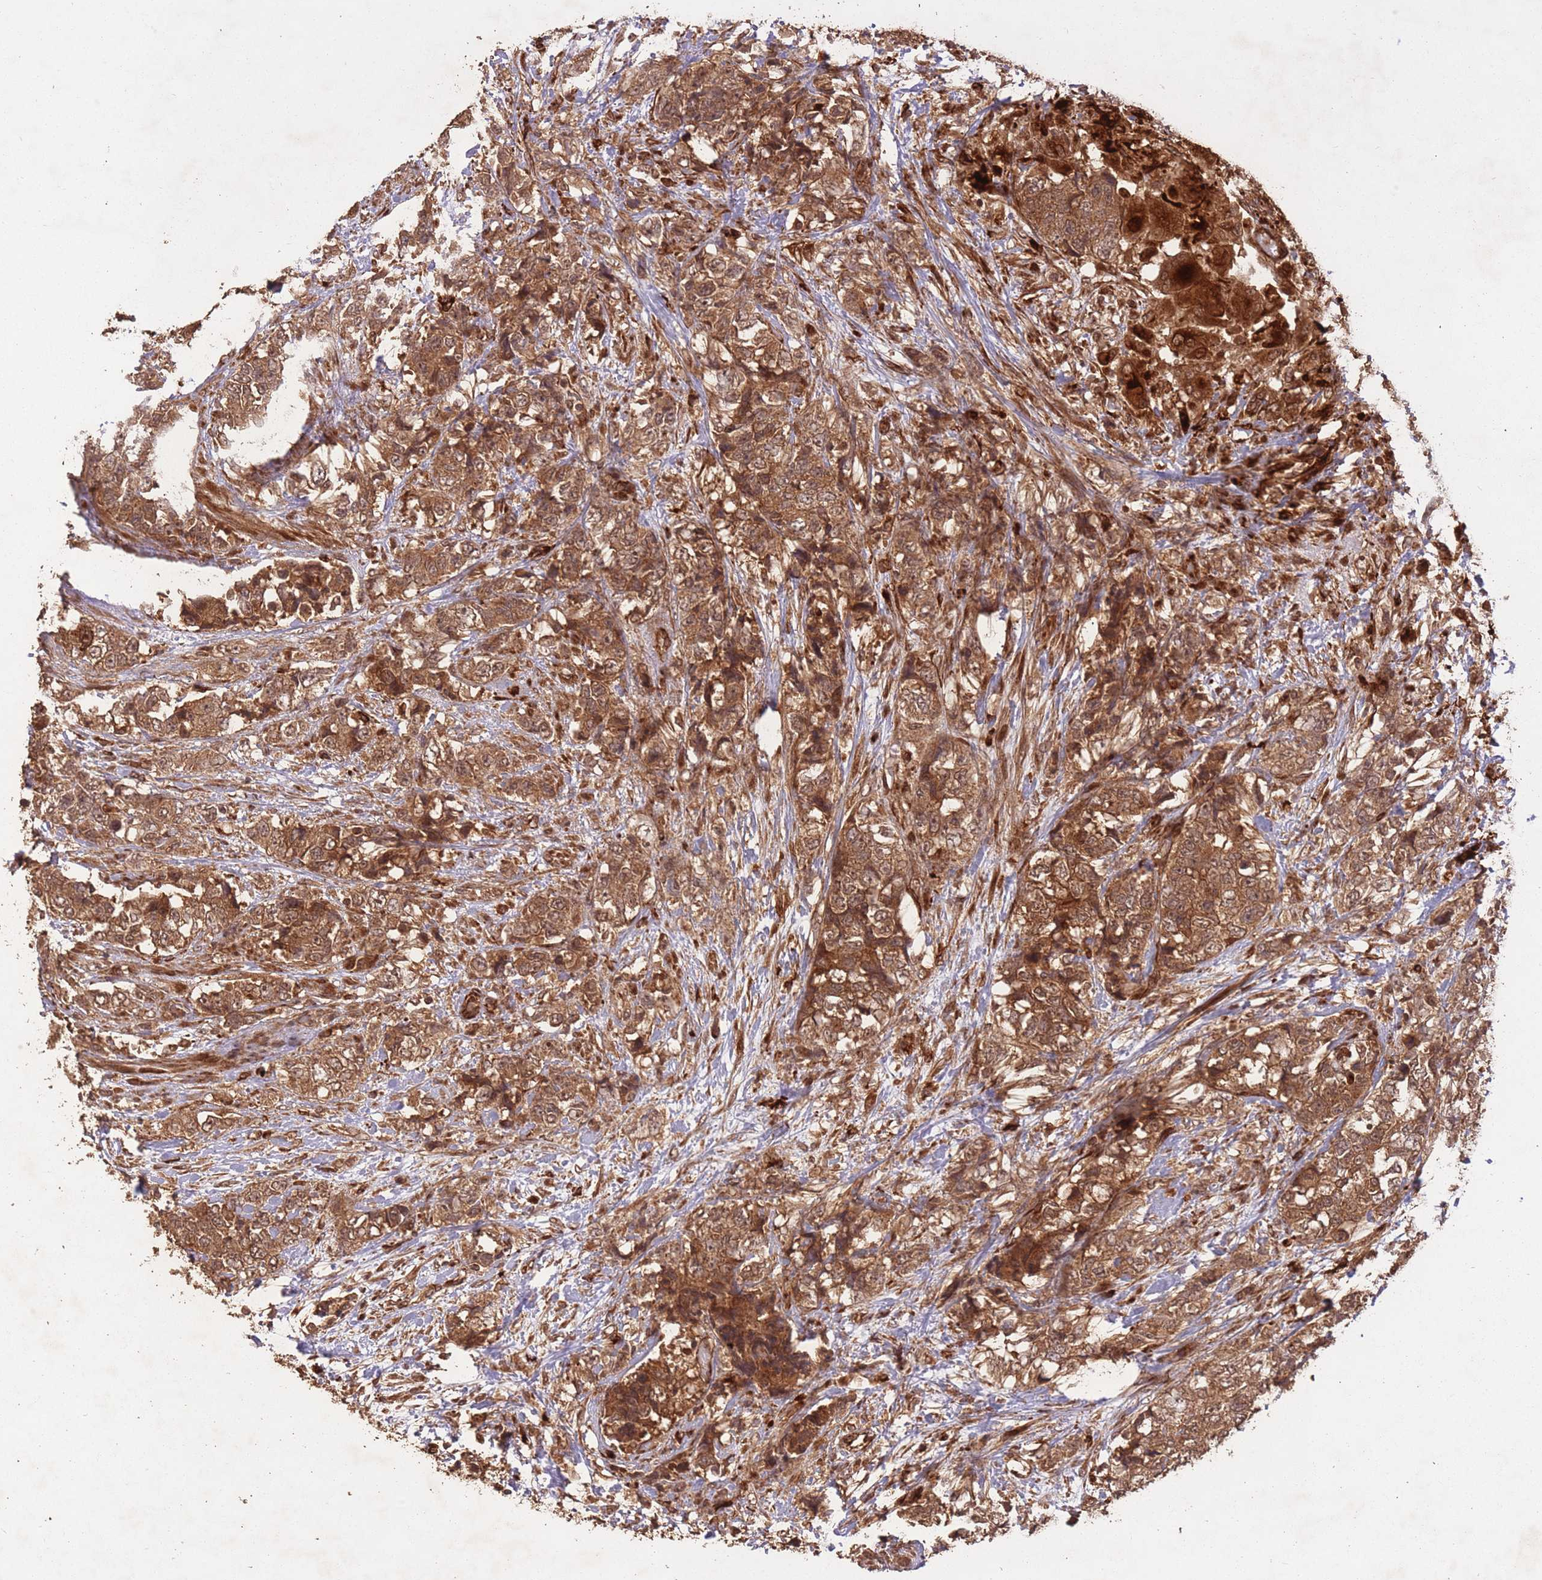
{"staining": {"intensity": "strong", "quantity": ">75%", "location": "cytoplasmic/membranous,nuclear"}, "tissue": "urothelial cancer", "cell_type": "Tumor cells", "image_type": "cancer", "snomed": [{"axis": "morphology", "description": "Urothelial carcinoma, High grade"}, {"axis": "topography", "description": "Urinary bladder"}], "caption": "This is an image of IHC staining of urothelial cancer, which shows strong positivity in the cytoplasmic/membranous and nuclear of tumor cells.", "gene": "ERBB3", "patient": {"sex": "female", "age": 78}}